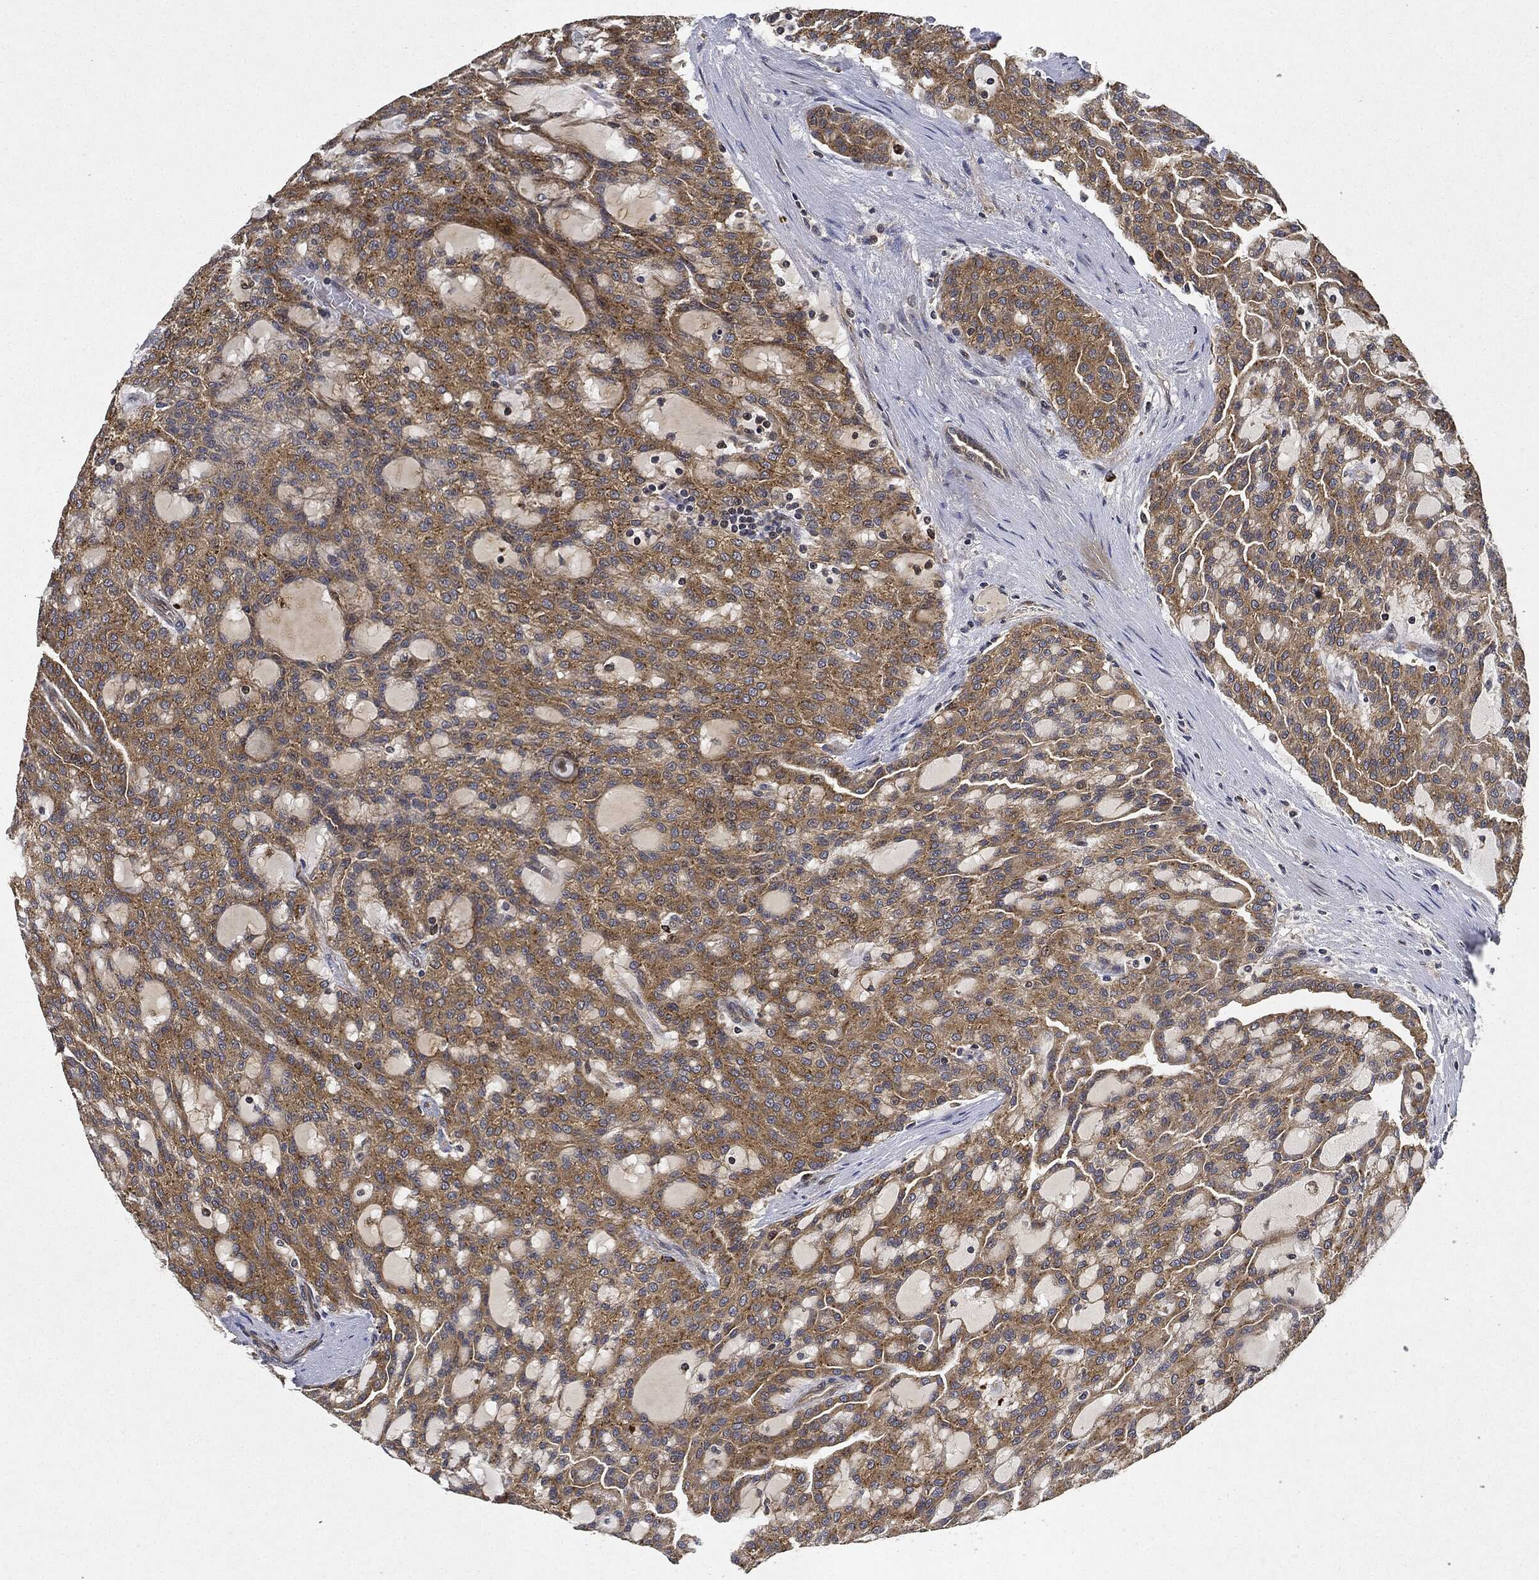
{"staining": {"intensity": "moderate", "quantity": ">75%", "location": "cytoplasmic/membranous"}, "tissue": "renal cancer", "cell_type": "Tumor cells", "image_type": "cancer", "snomed": [{"axis": "morphology", "description": "Adenocarcinoma, NOS"}, {"axis": "topography", "description": "Kidney"}], "caption": "A micrograph of human renal cancer (adenocarcinoma) stained for a protein displays moderate cytoplasmic/membranous brown staining in tumor cells.", "gene": "MLST8", "patient": {"sex": "male", "age": 63}}